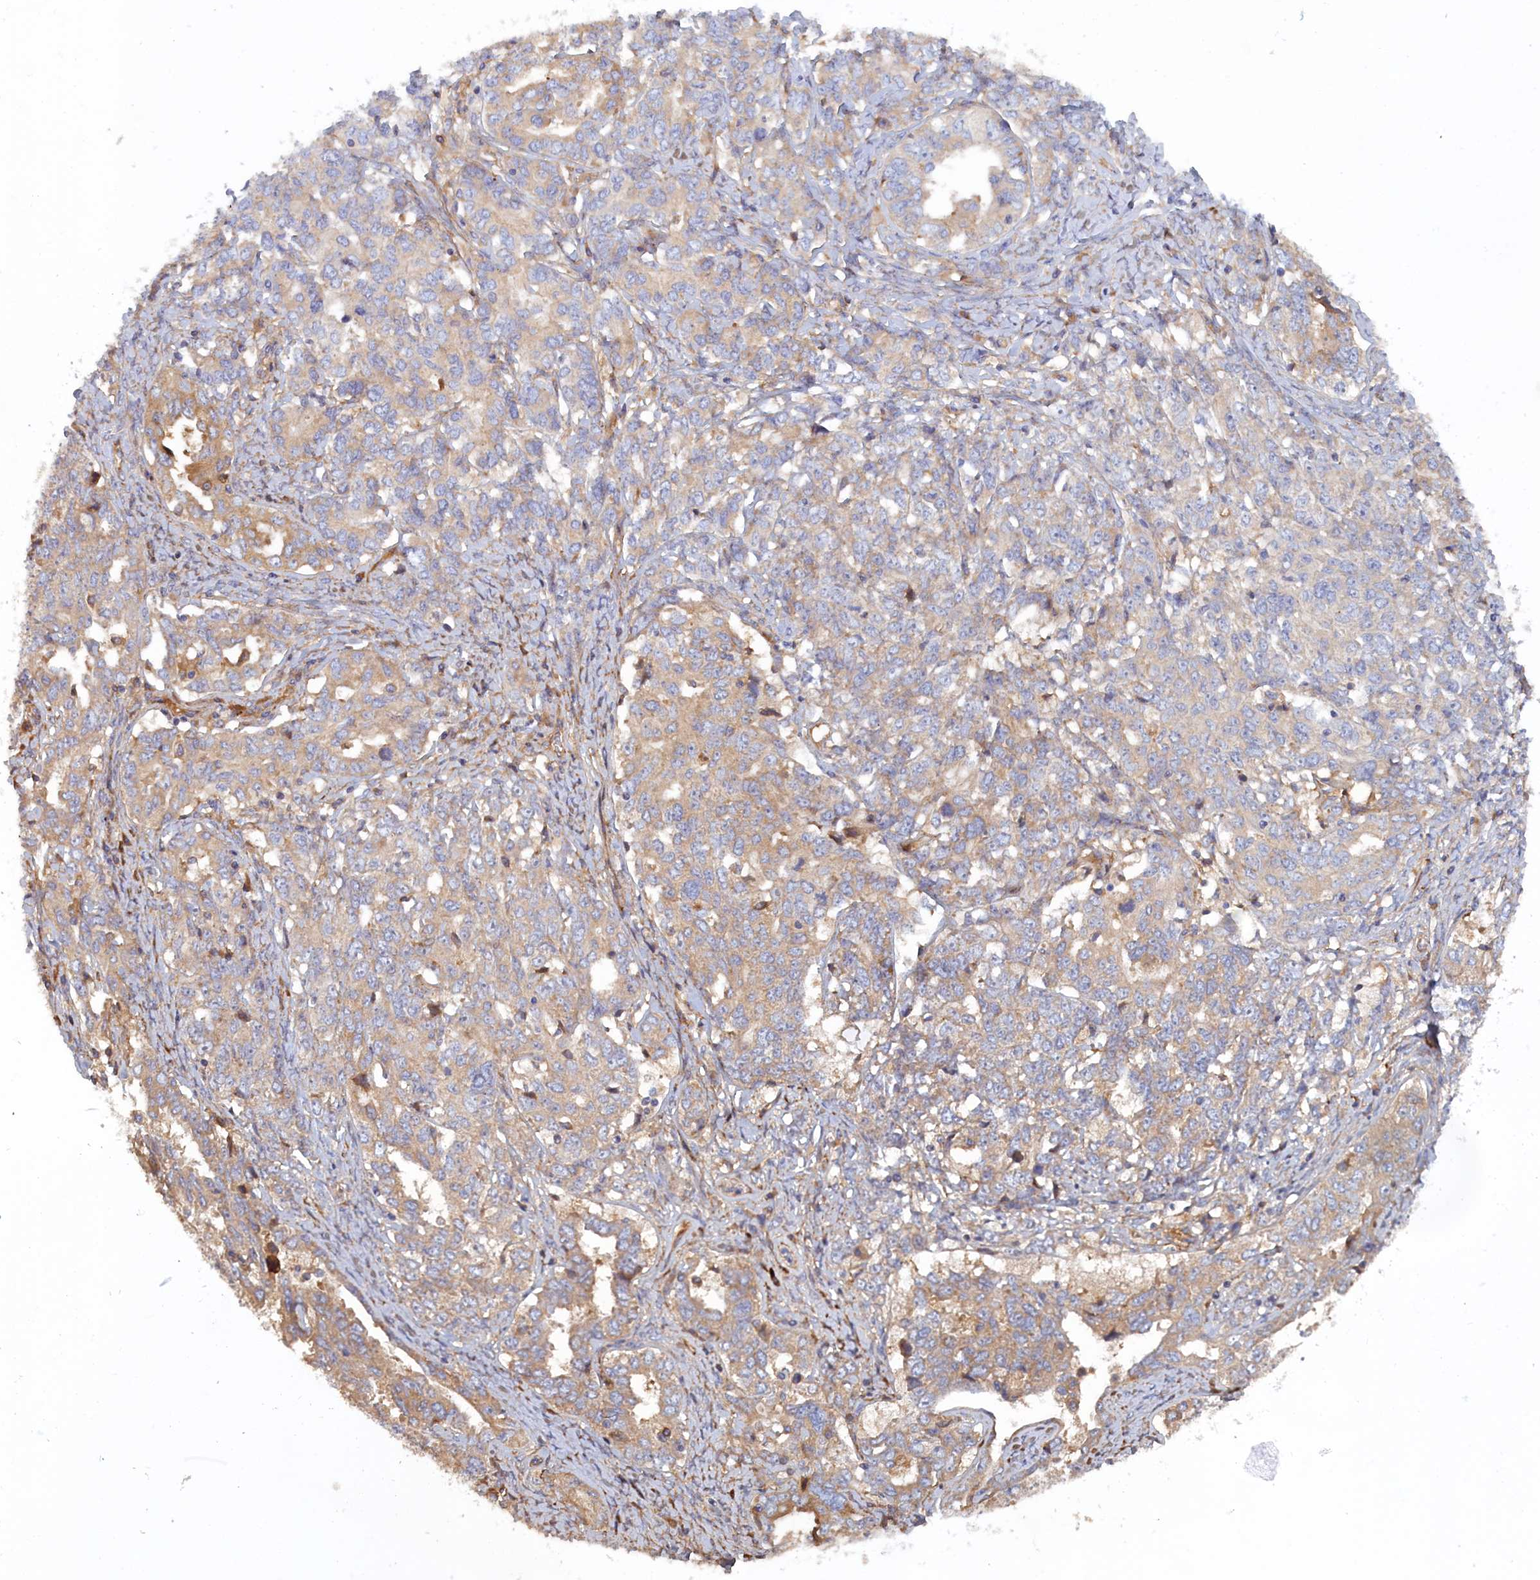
{"staining": {"intensity": "weak", "quantity": "25%-75%", "location": "cytoplasmic/membranous"}, "tissue": "ovarian cancer", "cell_type": "Tumor cells", "image_type": "cancer", "snomed": [{"axis": "morphology", "description": "Carcinoma, endometroid"}, {"axis": "topography", "description": "Ovary"}], "caption": "Endometroid carcinoma (ovarian) was stained to show a protein in brown. There is low levels of weak cytoplasmic/membranous positivity in about 25%-75% of tumor cells.", "gene": "TMEM196", "patient": {"sex": "female", "age": 62}}